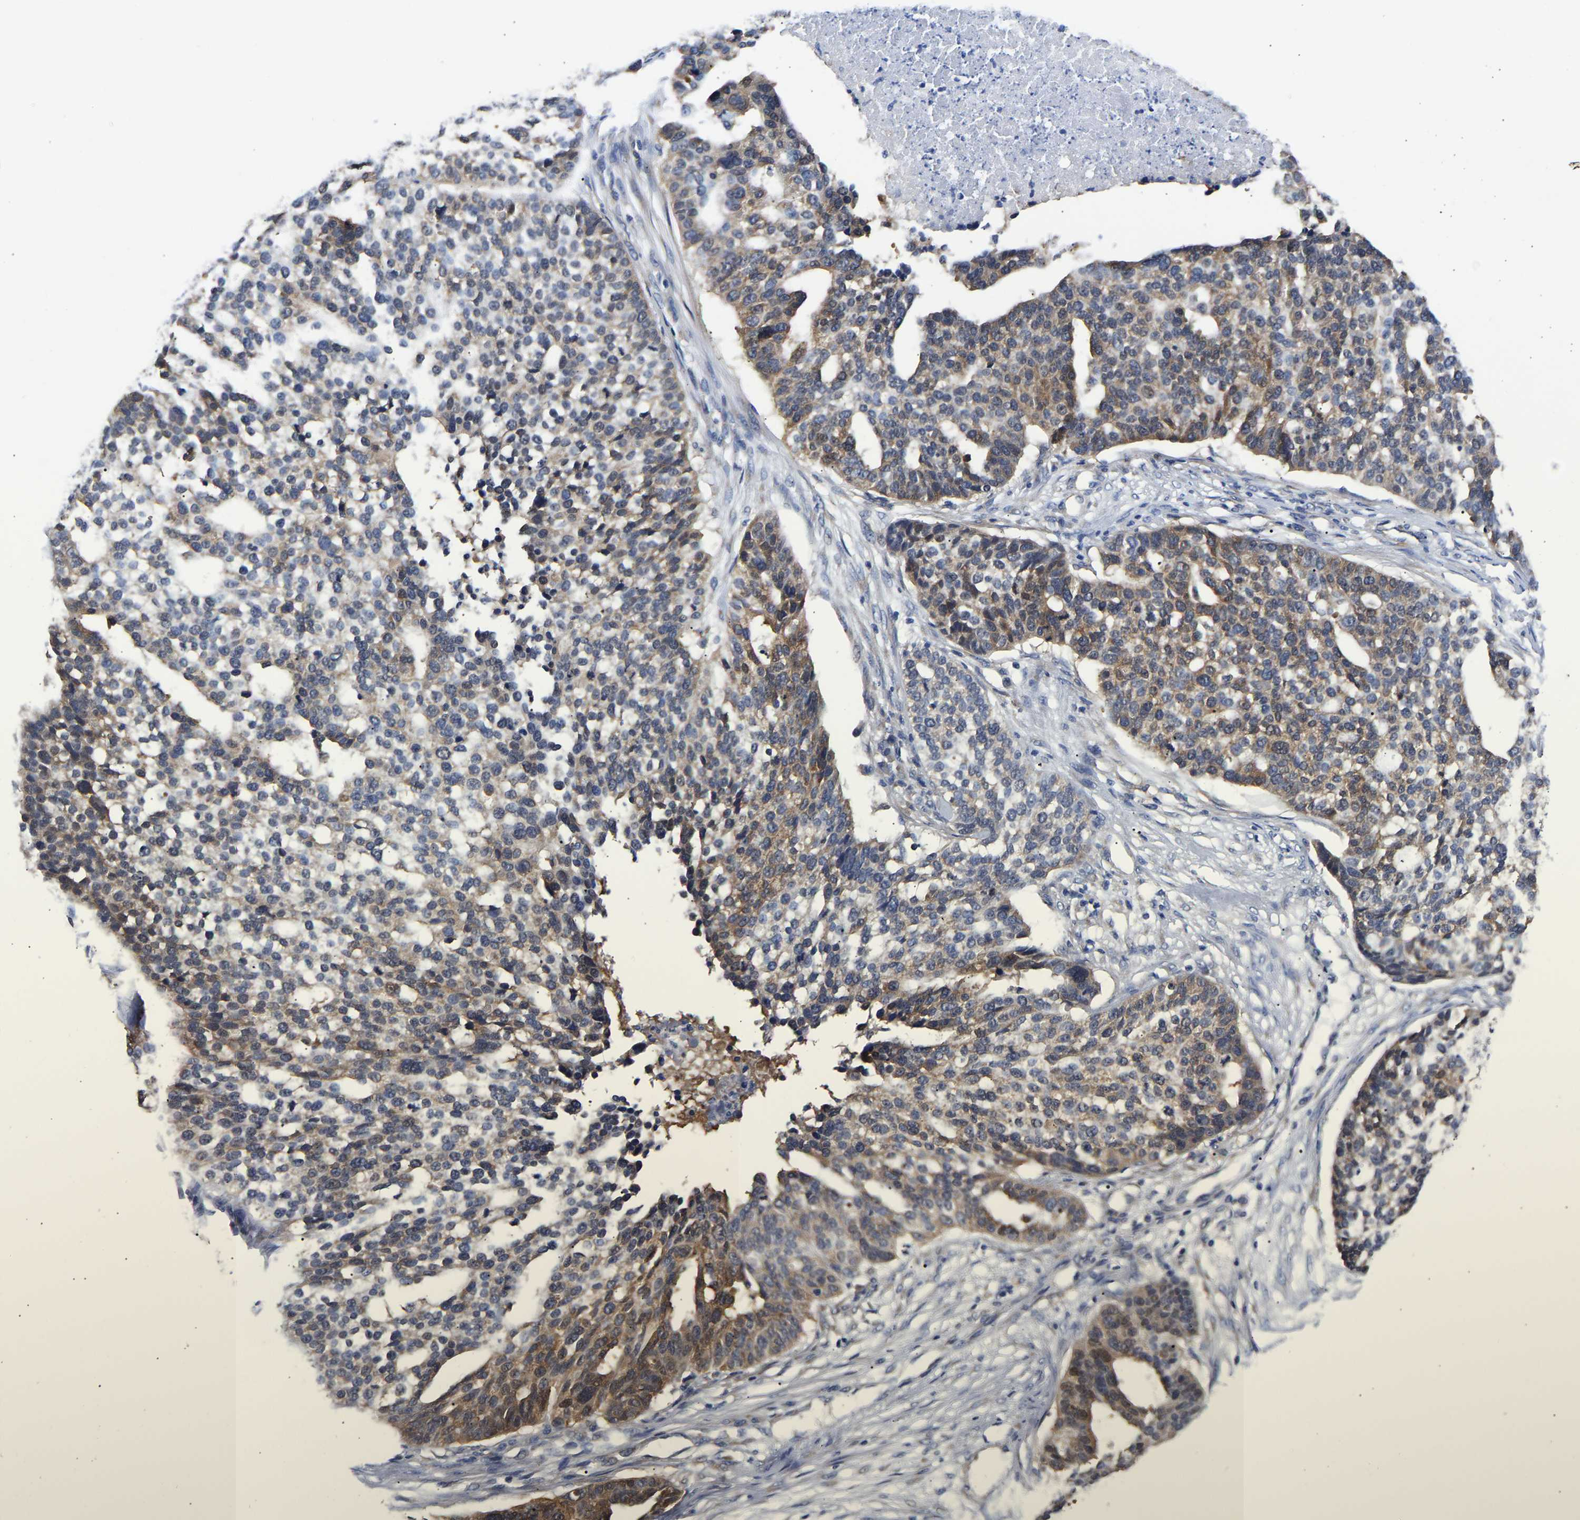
{"staining": {"intensity": "weak", "quantity": "25%-75%", "location": "cytoplasmic/membranous"}, "tissue": "ovarian cancer", "cell_type": "Tumor cells", "image_type": "cancer", "snomed": [{"axis": "morphology", "description": "Cystadenocarcinoma, serous, NOS"}, {"axis": "topography", "description": "Ovary"}], "caption": "Serous cystadenocarcinoma (ovarian) was stained to show a protein in brown. There is low levels of weak cytoplasmic/membranous positivity in approximately 25%-75% of tumor cells.", "gene": "CCDC6", "patient": {"sex": "female", "age": 59}}